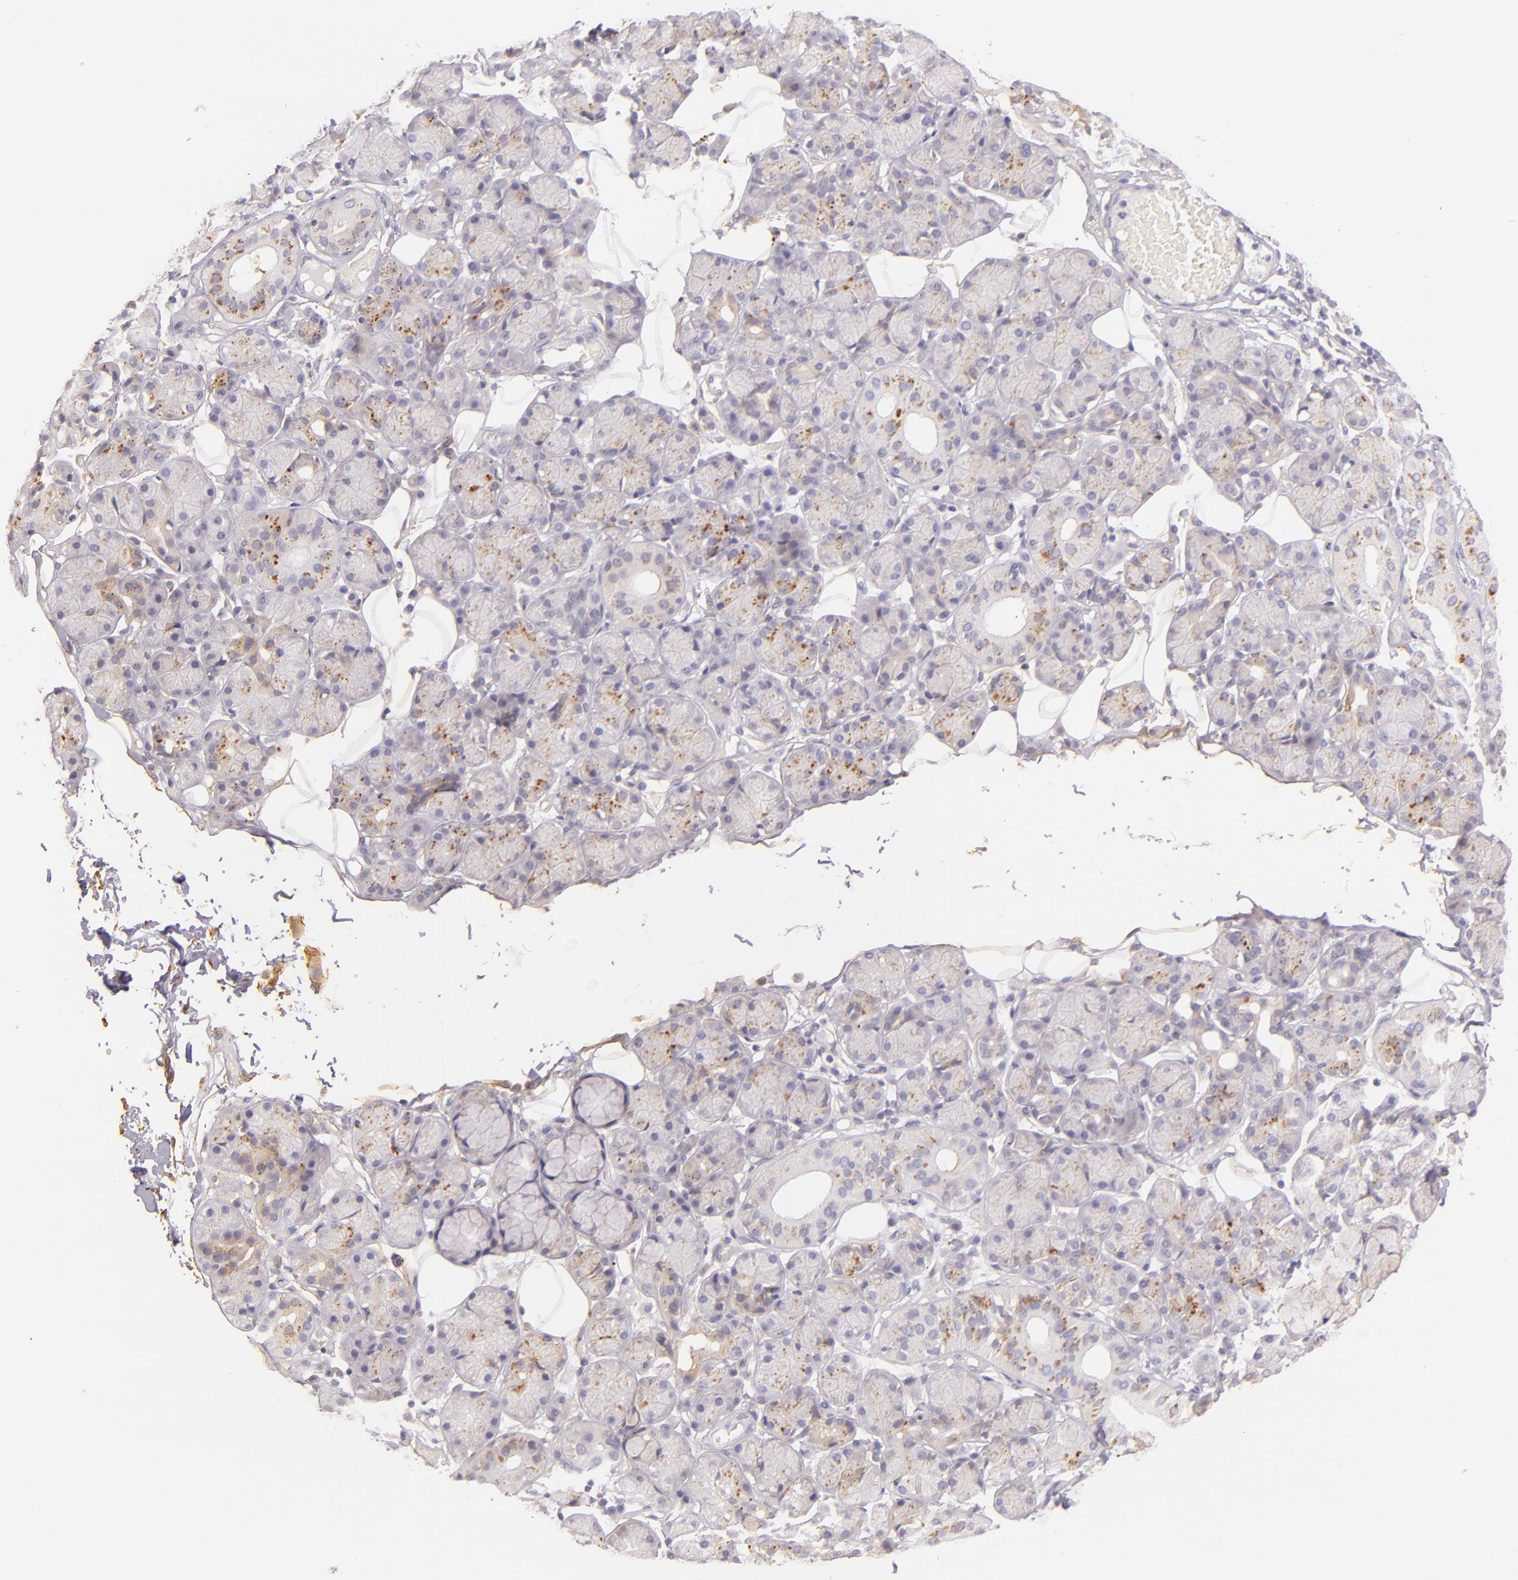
{"staining": {"intensity": "moderate", "quantity": "25%-75%", "location": "cytoplasmic/membranous"}, "tissue": "salivary gland", "cell_type": "Glandular cells", "image_type": "normal", "snomed": [{"axis": "morphology", "description": "Normal tissue, NOS"}, {"axis": "topography", "description": "Salivary gland"}], "caption": "Benign salivary gland displays moderate cytoplasmic/membranous positivity in about 25%-75% of glandular cells.", "gene": "CTSF", "patient": {"sex": "male", "age": 54}}